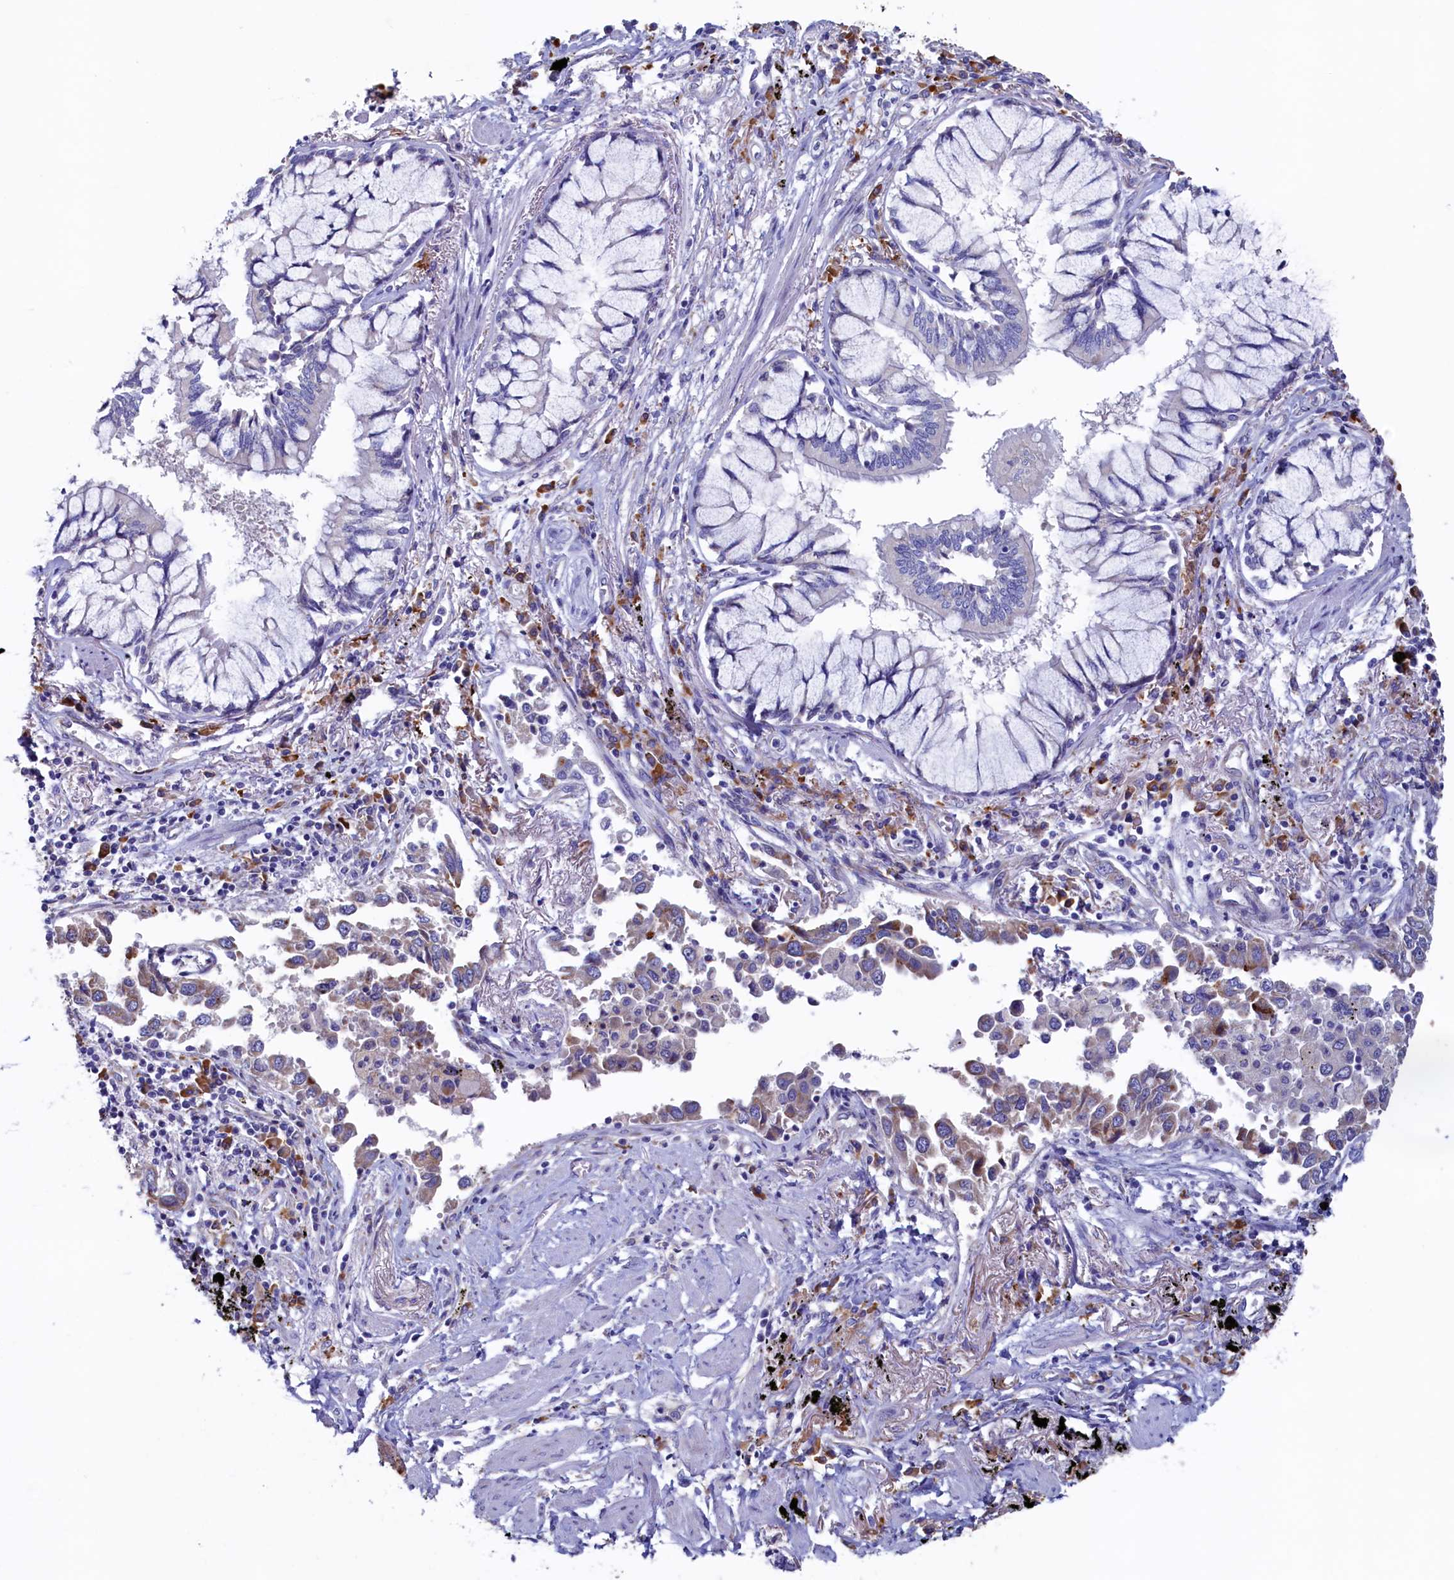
{"staining": {"intensity": "weak", "quantity": "<25%", "location": "cytoplasmic/membranous"}, "tissue": "lung cancer", "cell_type": "Tumor cells", "image_type": "cancer", "snomed": [{"axis": "morphology", "description": "Adenocarcinoma, NOS"}, {"axis": "topography", "description": "Lung"}], "caption": "An image of lung cancer stained for a protein reveals no brown staining in tumor cells.", "gene": "CBLIF", "patient": {"sex": "male", "age": 67}}